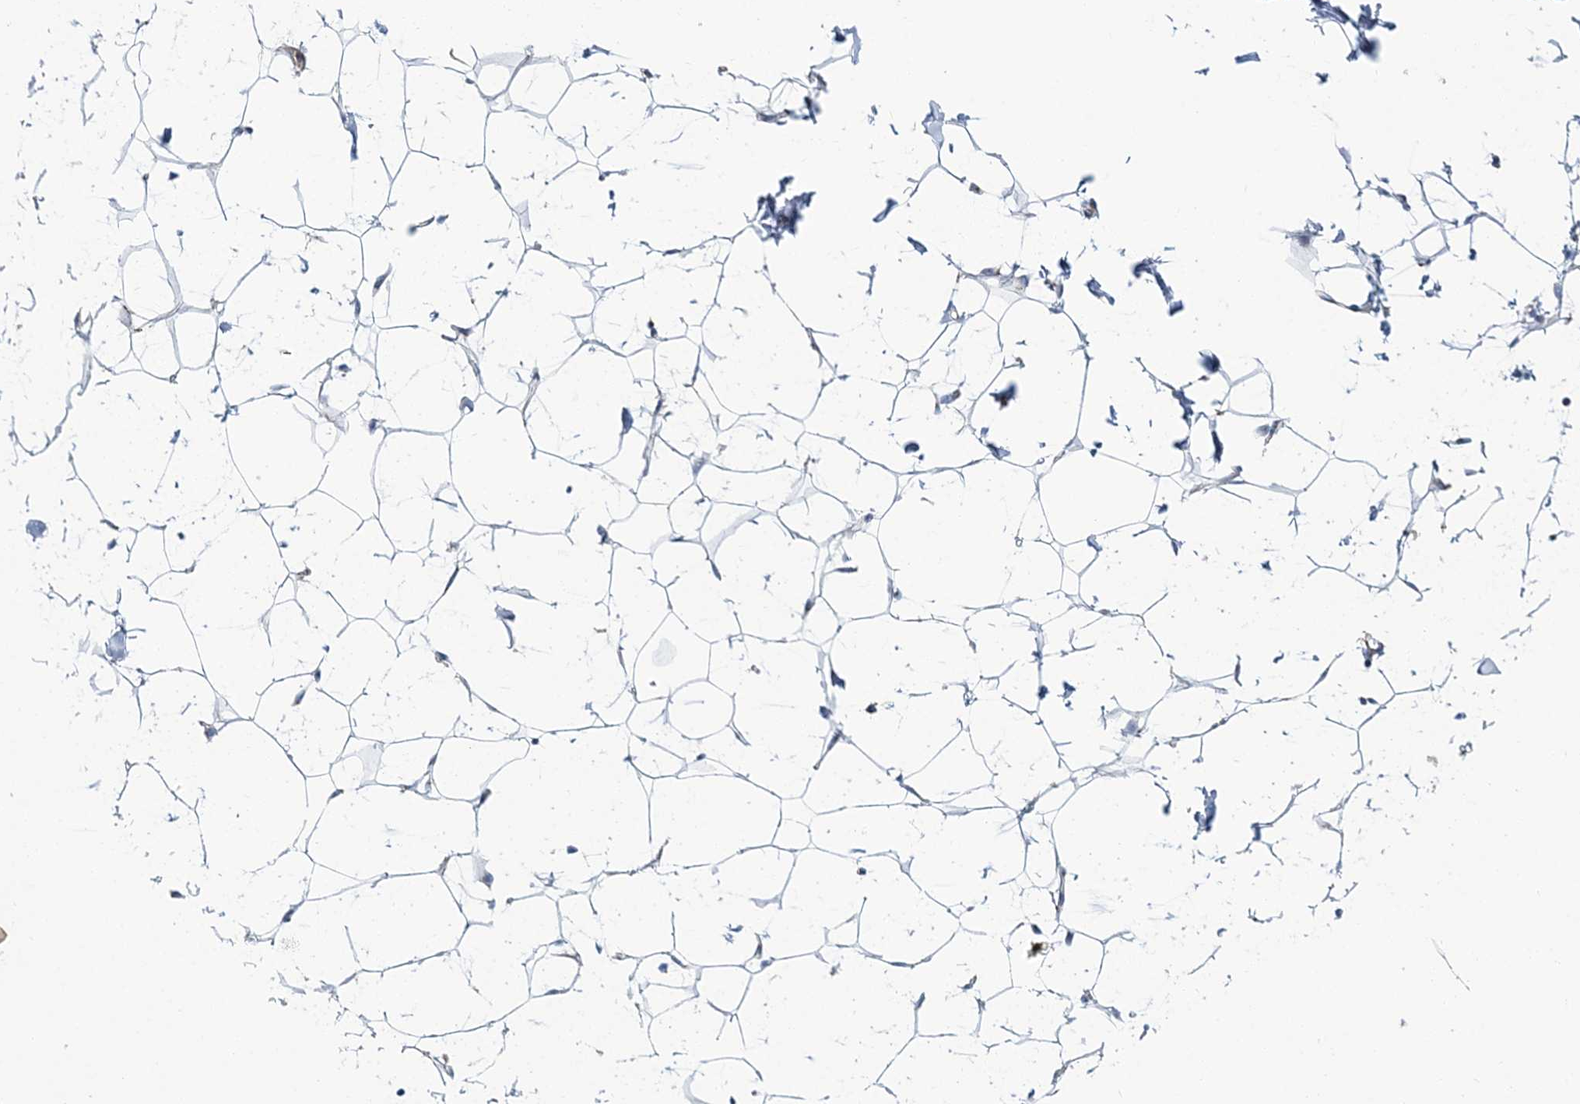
{"staining": {"intensity": "negative", "quantity": "none", "location": "none"}, "tissue": "adipose tissue", "cell_type": "Adipocytes", "image_type": "normal", "snomed": [{"axis": "morphology", "description": "Normal tissue, NOS"}, {"axis": "topography", "description": "Breast"}], "caption": "Protein analysis of benign adipose tissue shows no significant staining in adipocytes.", "gene": "MAN1A2", "patient": {"sex": "female", "age": 23}}